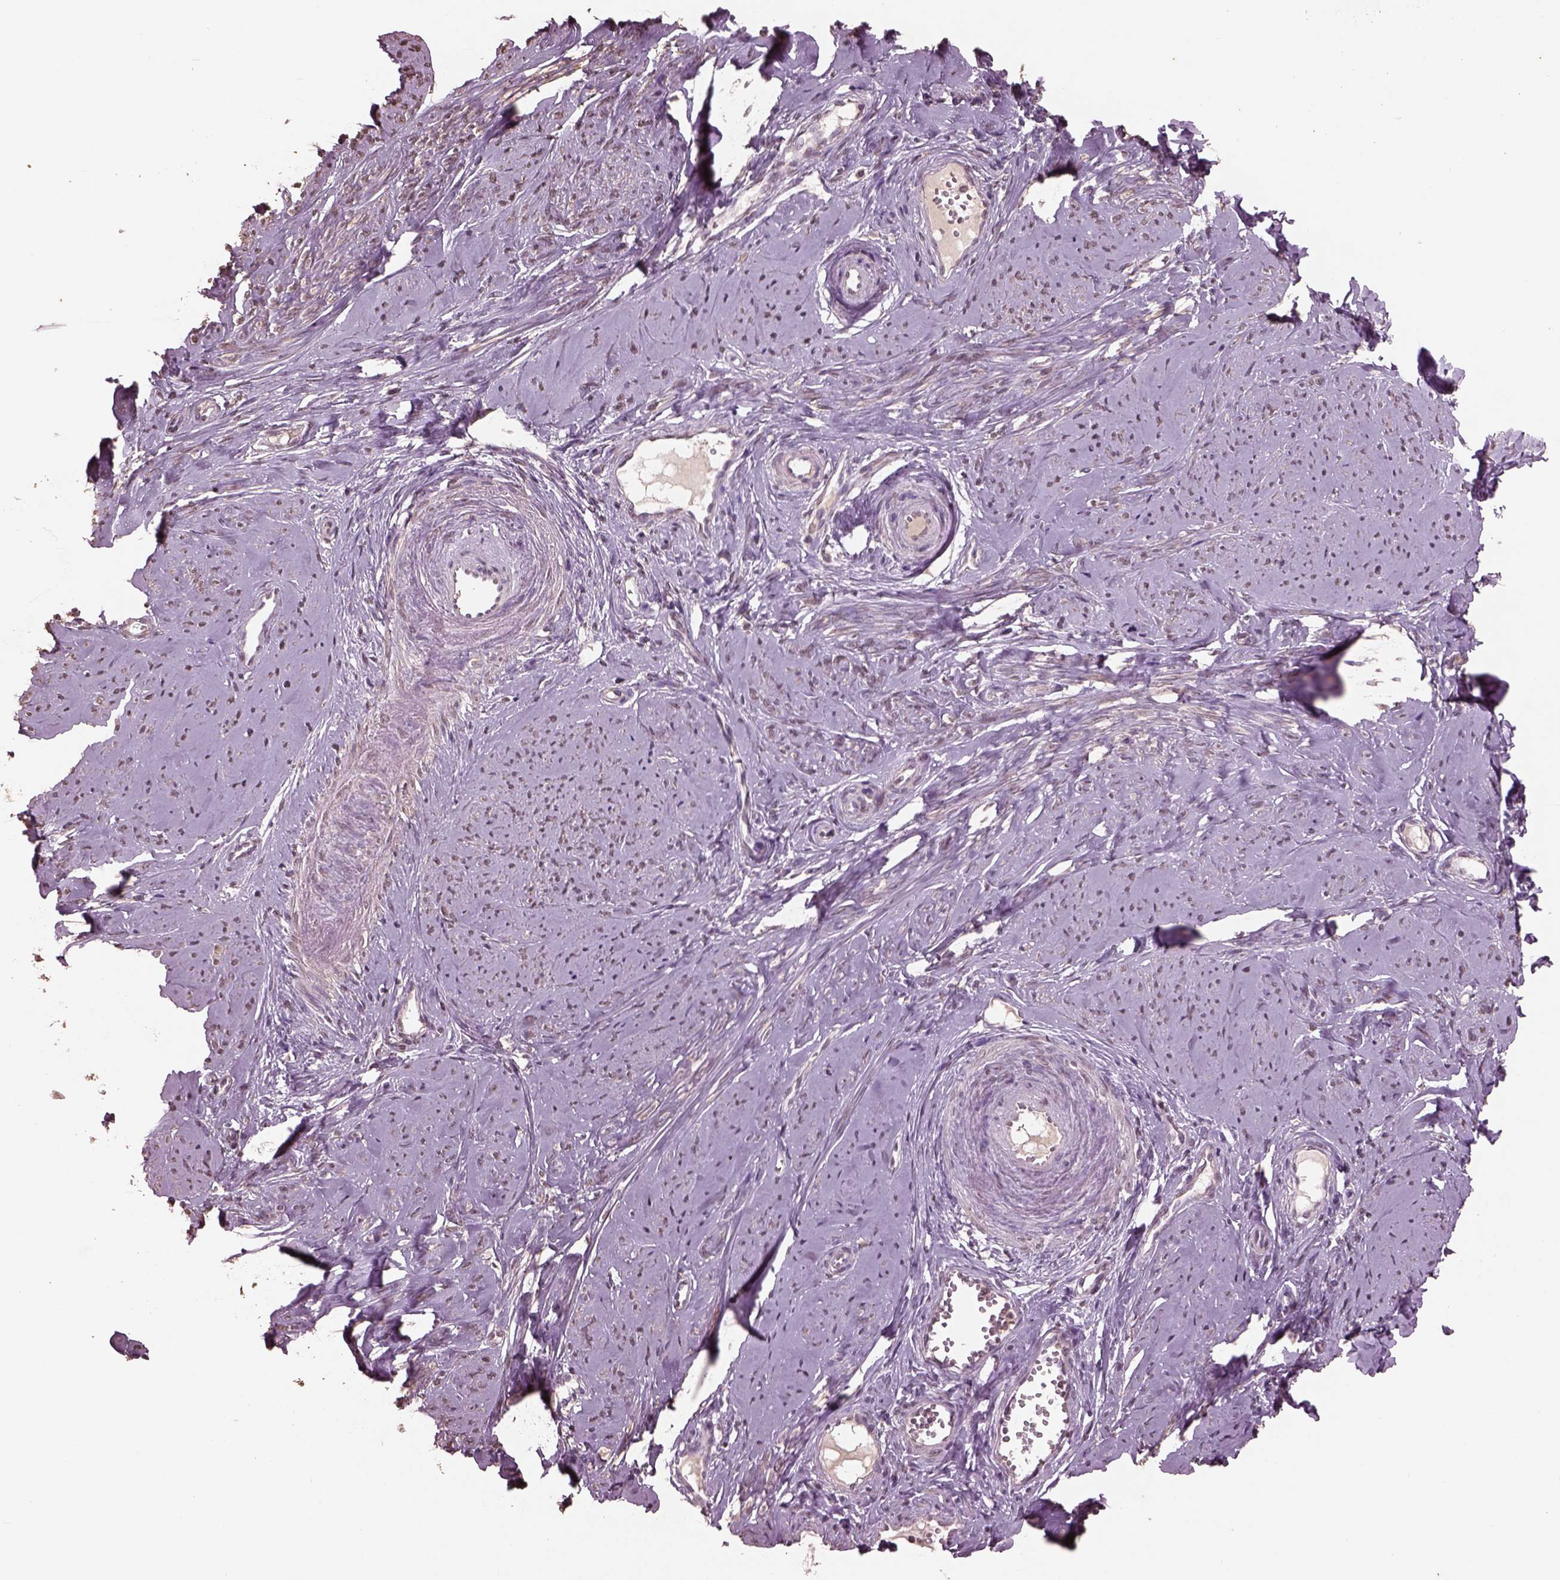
{"staining": {"intensity": "weak", "quantity": "25%-75%", "location": "nuclear"}, "tissue": "smooth muscle", "cell_type": "Smooth muscle cells", "image_type": "normal", "snomed": [{"axis": "morphology", "description": "Normal tissue, NOS"}, {"axis": "topography", "description": "Smooth muscle"}], "caption": "DAB (3,3'-diaminobenzidine) immunohistochemical staining of benign smooth muscle shows weak nuclear protein positivity in about 25%-75% of smooth muscle cells.", "gene": "CPT1C", "patient": {"sex": "female", "age": 48}}